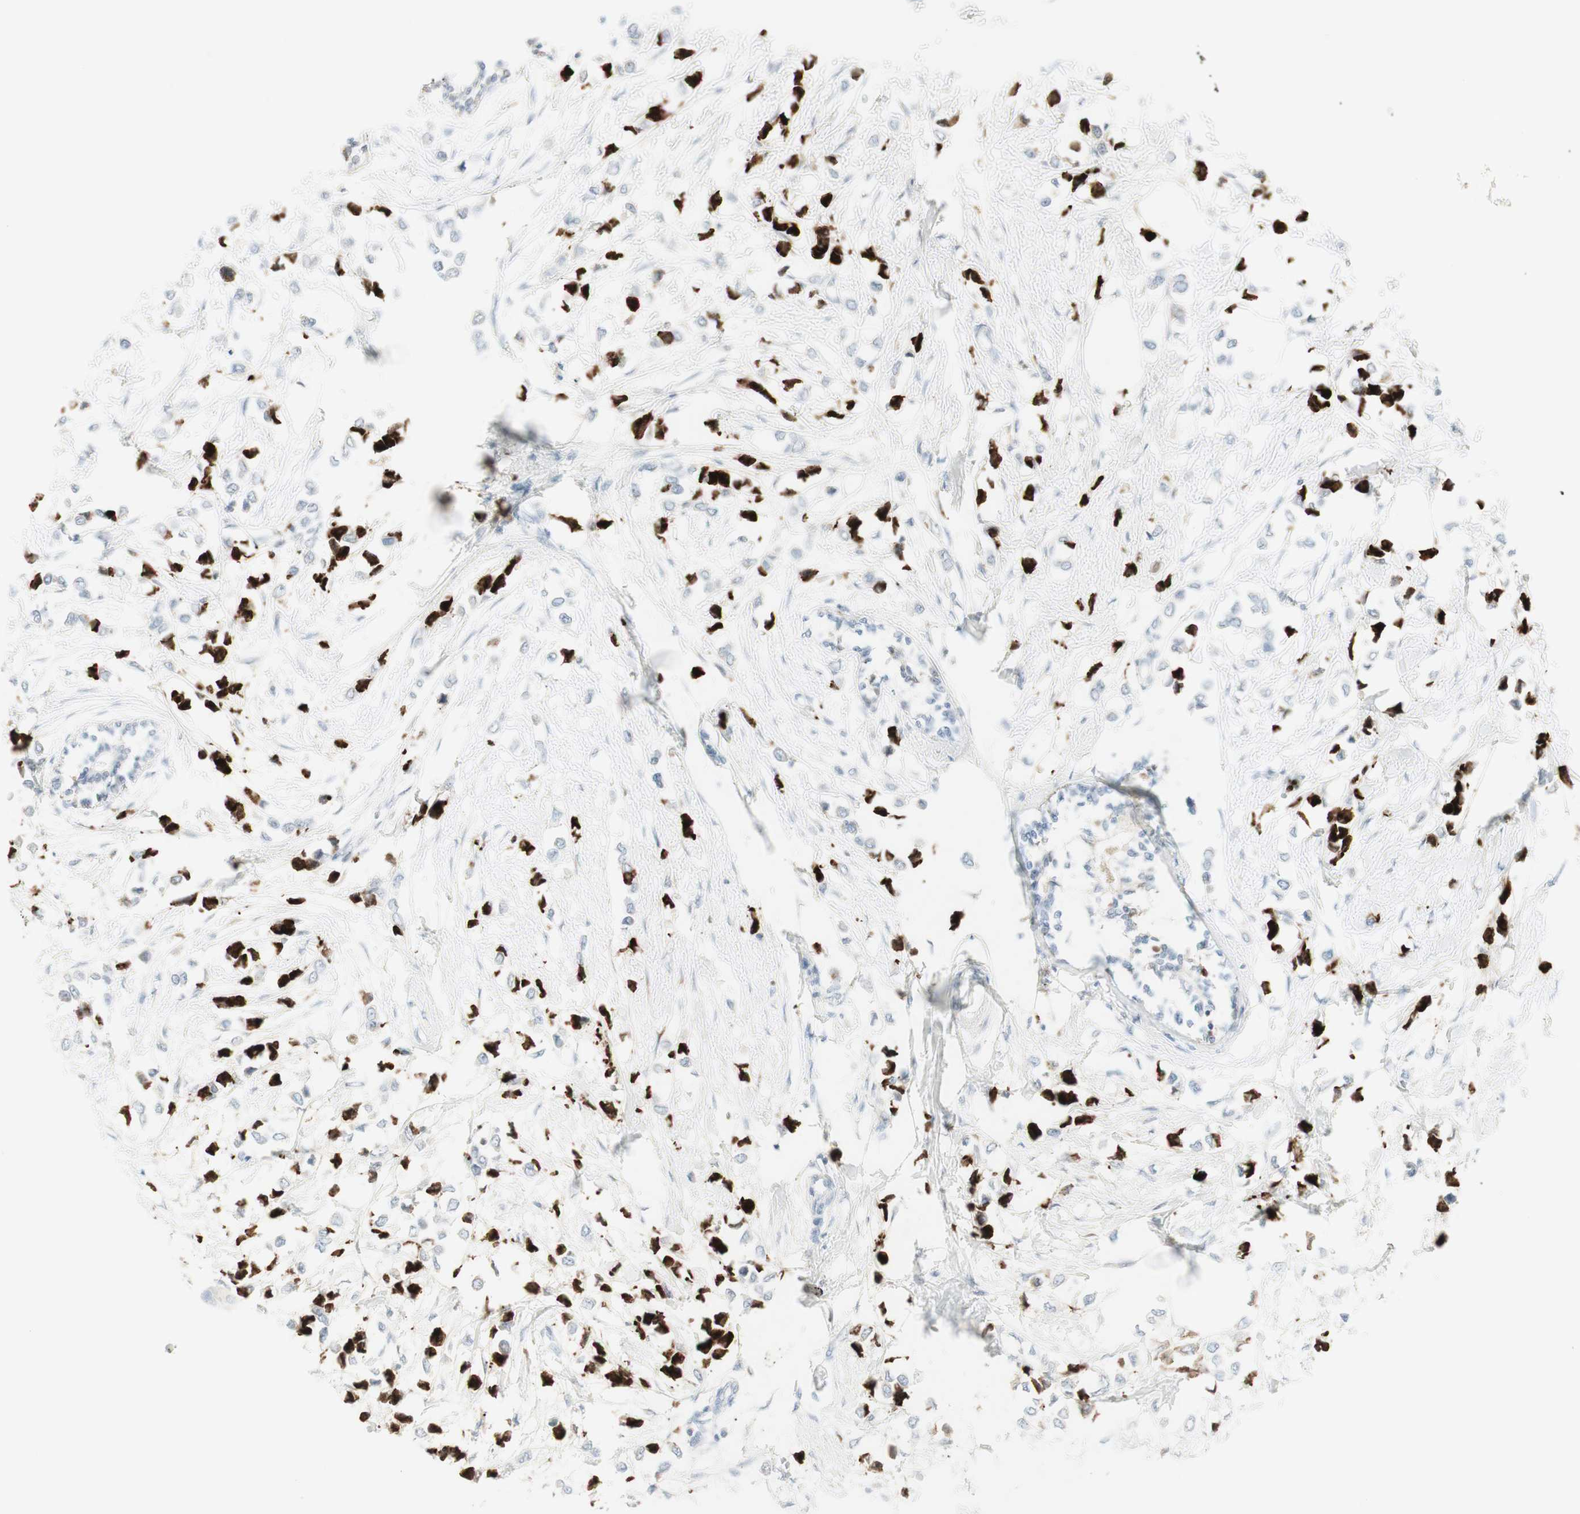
{"staining": {"intensity": "strong", "quantity": "25%-75%", "location": "cytoplasmic/membranous,nuclear"}, "tissue": "breast cancer", "cell_type": "Tumor cells", "image_type": "cancer", "snomed": [{"axis": "morphology", "description": "Lobular carcinoma"}, {"axis": "topography", "description": "Breast"}], "caption": "Immunohistochemistry (IHC) (DAB) staining of breast cancer (lobular carcinoma) demonstrates strong cytoplasmic/membranous and nuclear protein staining in about 25%-75% of tumor cells. (DAB = brown stain, brightfield microscopy at high magnification).", "gene": "MDK", "patient": {"sex": "female", "age": 51}}